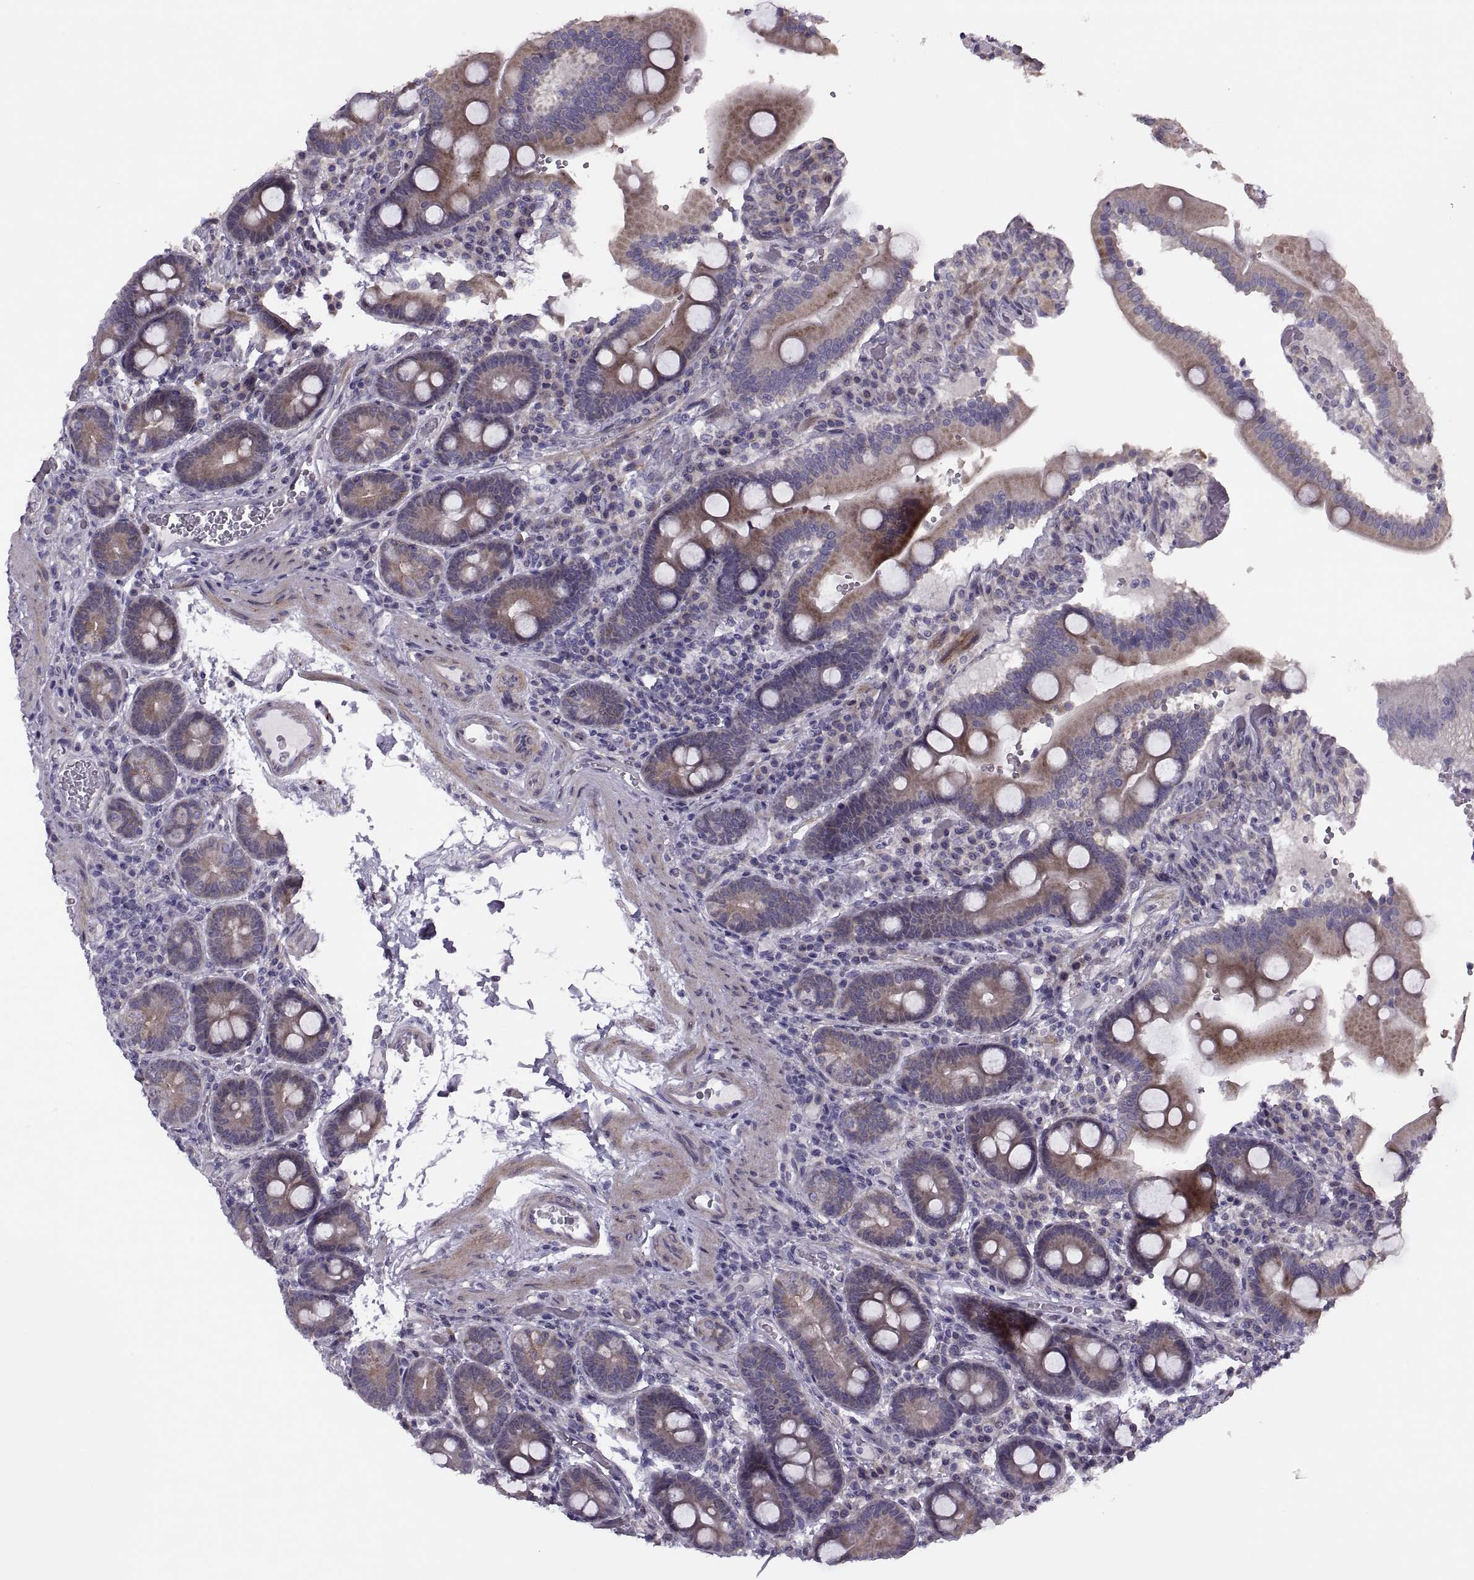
{"staining": {"intensity": "weak", "quantity": "25%-75%", "location": "cytoplasmic/membranous"}, "tissue": "duodenum", "cell_type": "Glandular cells", "image_type": "normal", "snomed": [{"axis": "morphology", "description": "Normal tissue, NOS"}, {"axis": "topography", "description": "Duodenum"}], "caption": "Immunohistochemistry (IHC) of unremarkable human duodenum shows low levels of weak cytoplasmic/membranous expression in approximately 25%-75% of glandular cells. The staining is performed using DAB (3,3'-diaminobenzidine) brown chromogen to label protein expression. The nuclei are counter-stained blue using hematoxylin.", "gene": "RIPK4", "patient": {"sex": "female", "age": 62}}